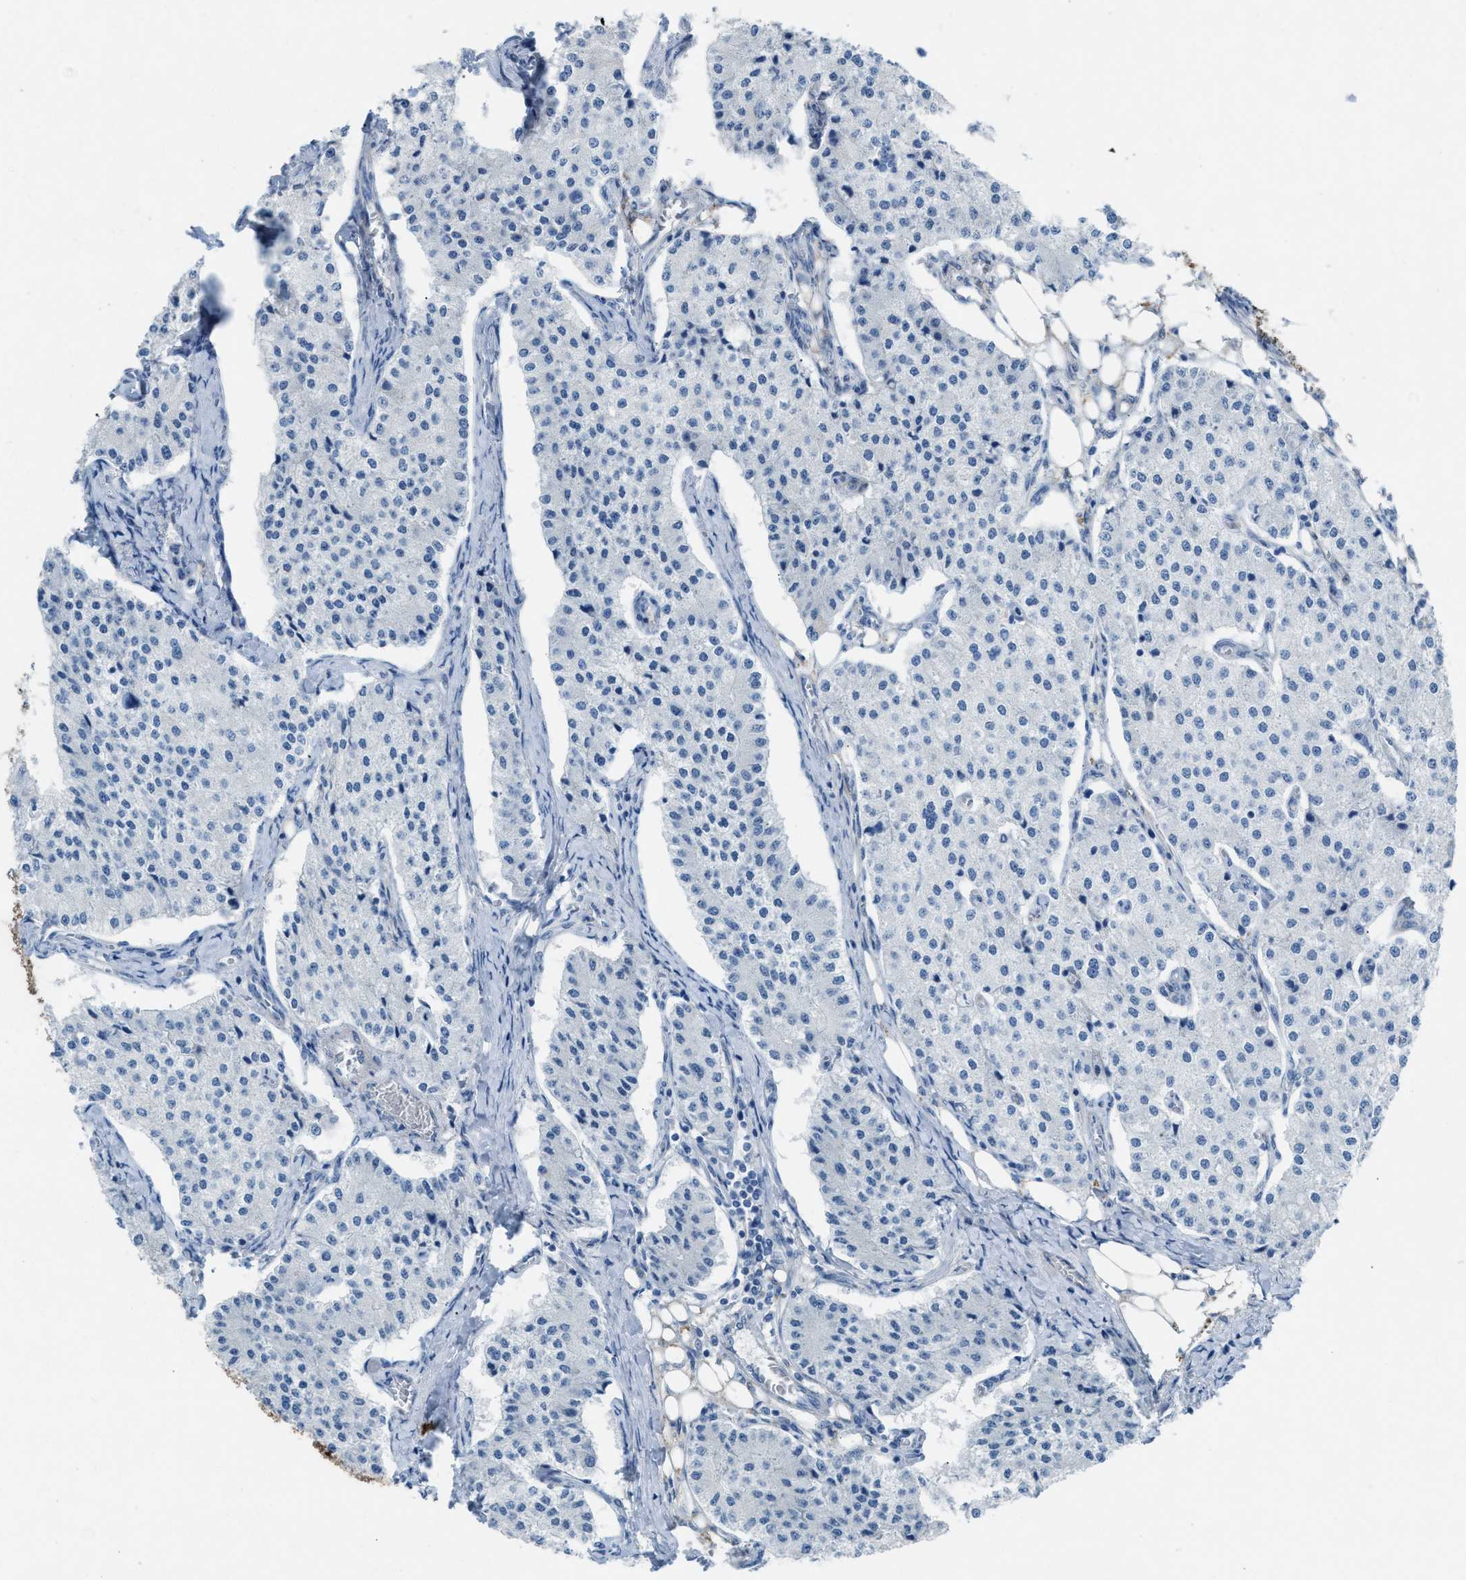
{"staining": {"intensity": "negative", "quantity": "none", "location": "none"}, "tissue": "carcinoid", "cell_type": "Tumor cells", "image_type": "cancer", "snomed": [{"axis": "morphology", "description": "Carcinoid, malignant, NOS"}, {"axis": "topography", "description": "Colon"}], "caption": "A micrograph of carcinoid stained for a protein demonstrates no brown staining in tumor cells.", "gene": "ASPA", "patient": {"sex": "female", "age": 52}}